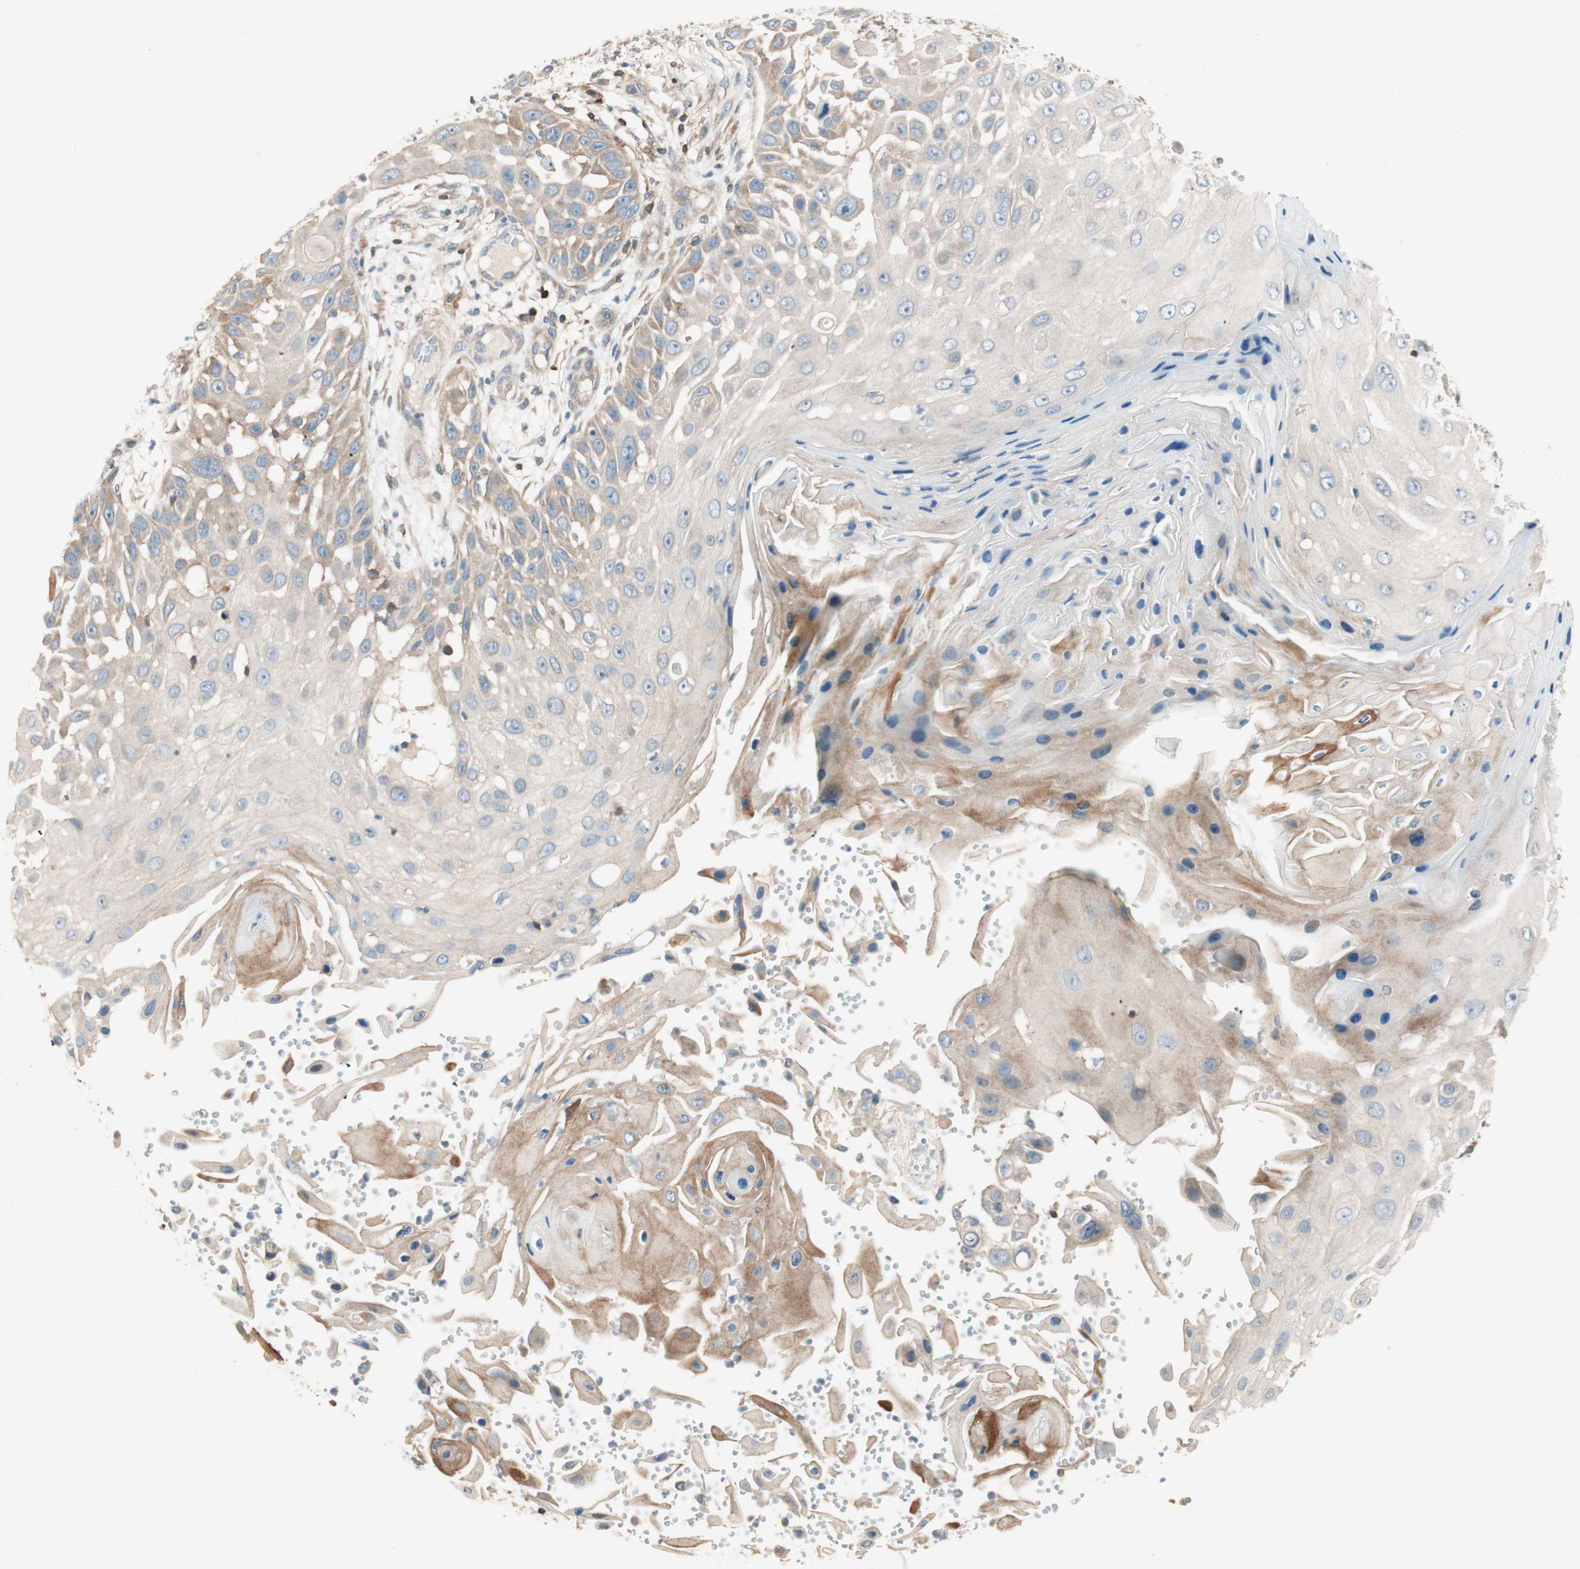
{"staining": {"intensity": "moderate", "quantity": "25%-75%", "location": "cytoplasmic/membranous"}, "tissue": "skin cancer", "cell_type": "Tumor cells", "image_type": "cancer", "snomed": [{"axis": "morphology", "description": "Squamous cell carcinoma, NOS"}, {"axis": "topography", "description": "Skin"}], "caption": "Skin cancer (squamous cell carcinoma) was stained to show a protein in brown. There is medium levels of moderate cytoplasmic/membranous staining in approximately 25%-75% of tumor cells. (DAB (3,3'-diaminobenzidine) IHC with brightfield microscopy, high magnification).", "gene": "BIN1", "patient": {"sex": "female", "age": 44}}